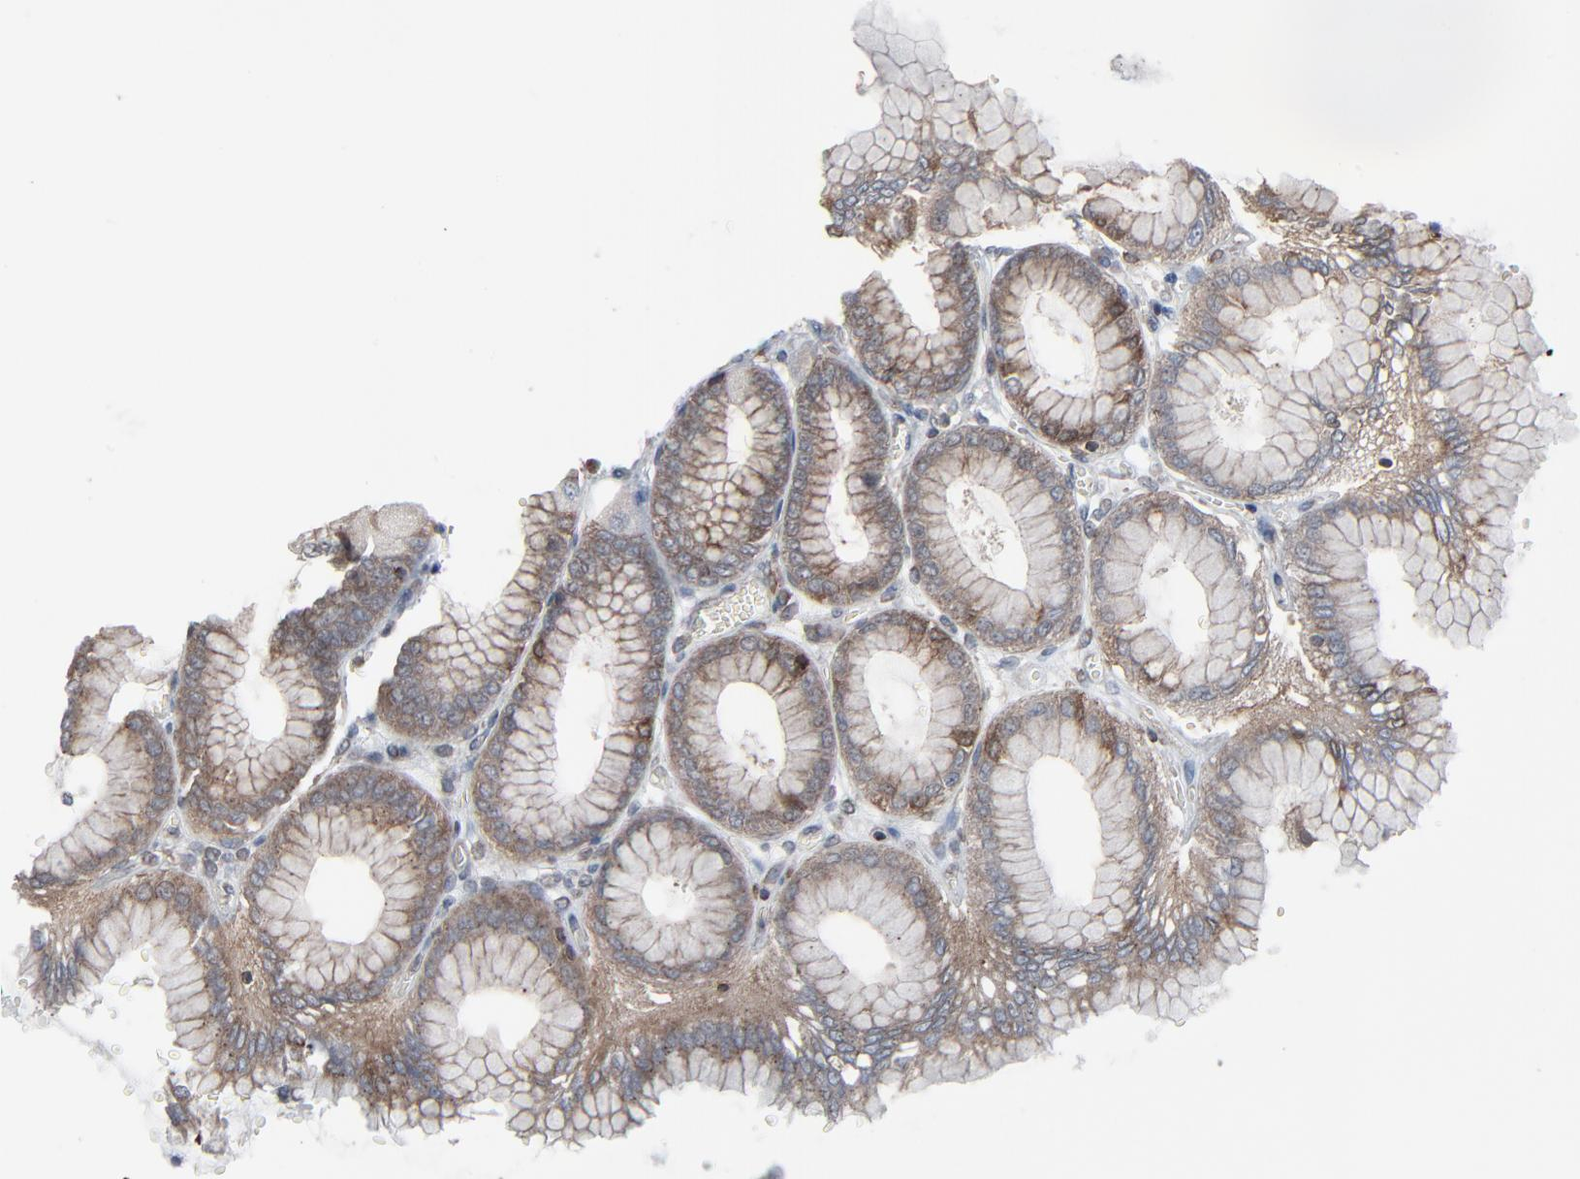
{"staining": {"intensity": "moderate", "quantity": "25%-75%", "location": "cytoplasmic/membranous"}, "tissue": "stomach", "cell_type": "Glandular cells", "image_type": "normal", "snomed": [{"axis": "morphology", "description": "Normal tissue, NOS"}, {"axis": "topography", "description": "Stomach, upper"}], "caption": "Glandular cells display medium levels of moderate cytoplasmic/membranous expression in approximately 25%-75% of cells in unremarkable stomach.", "gene": "OPTN", "patient": {"sex": "female", "age": 56}}